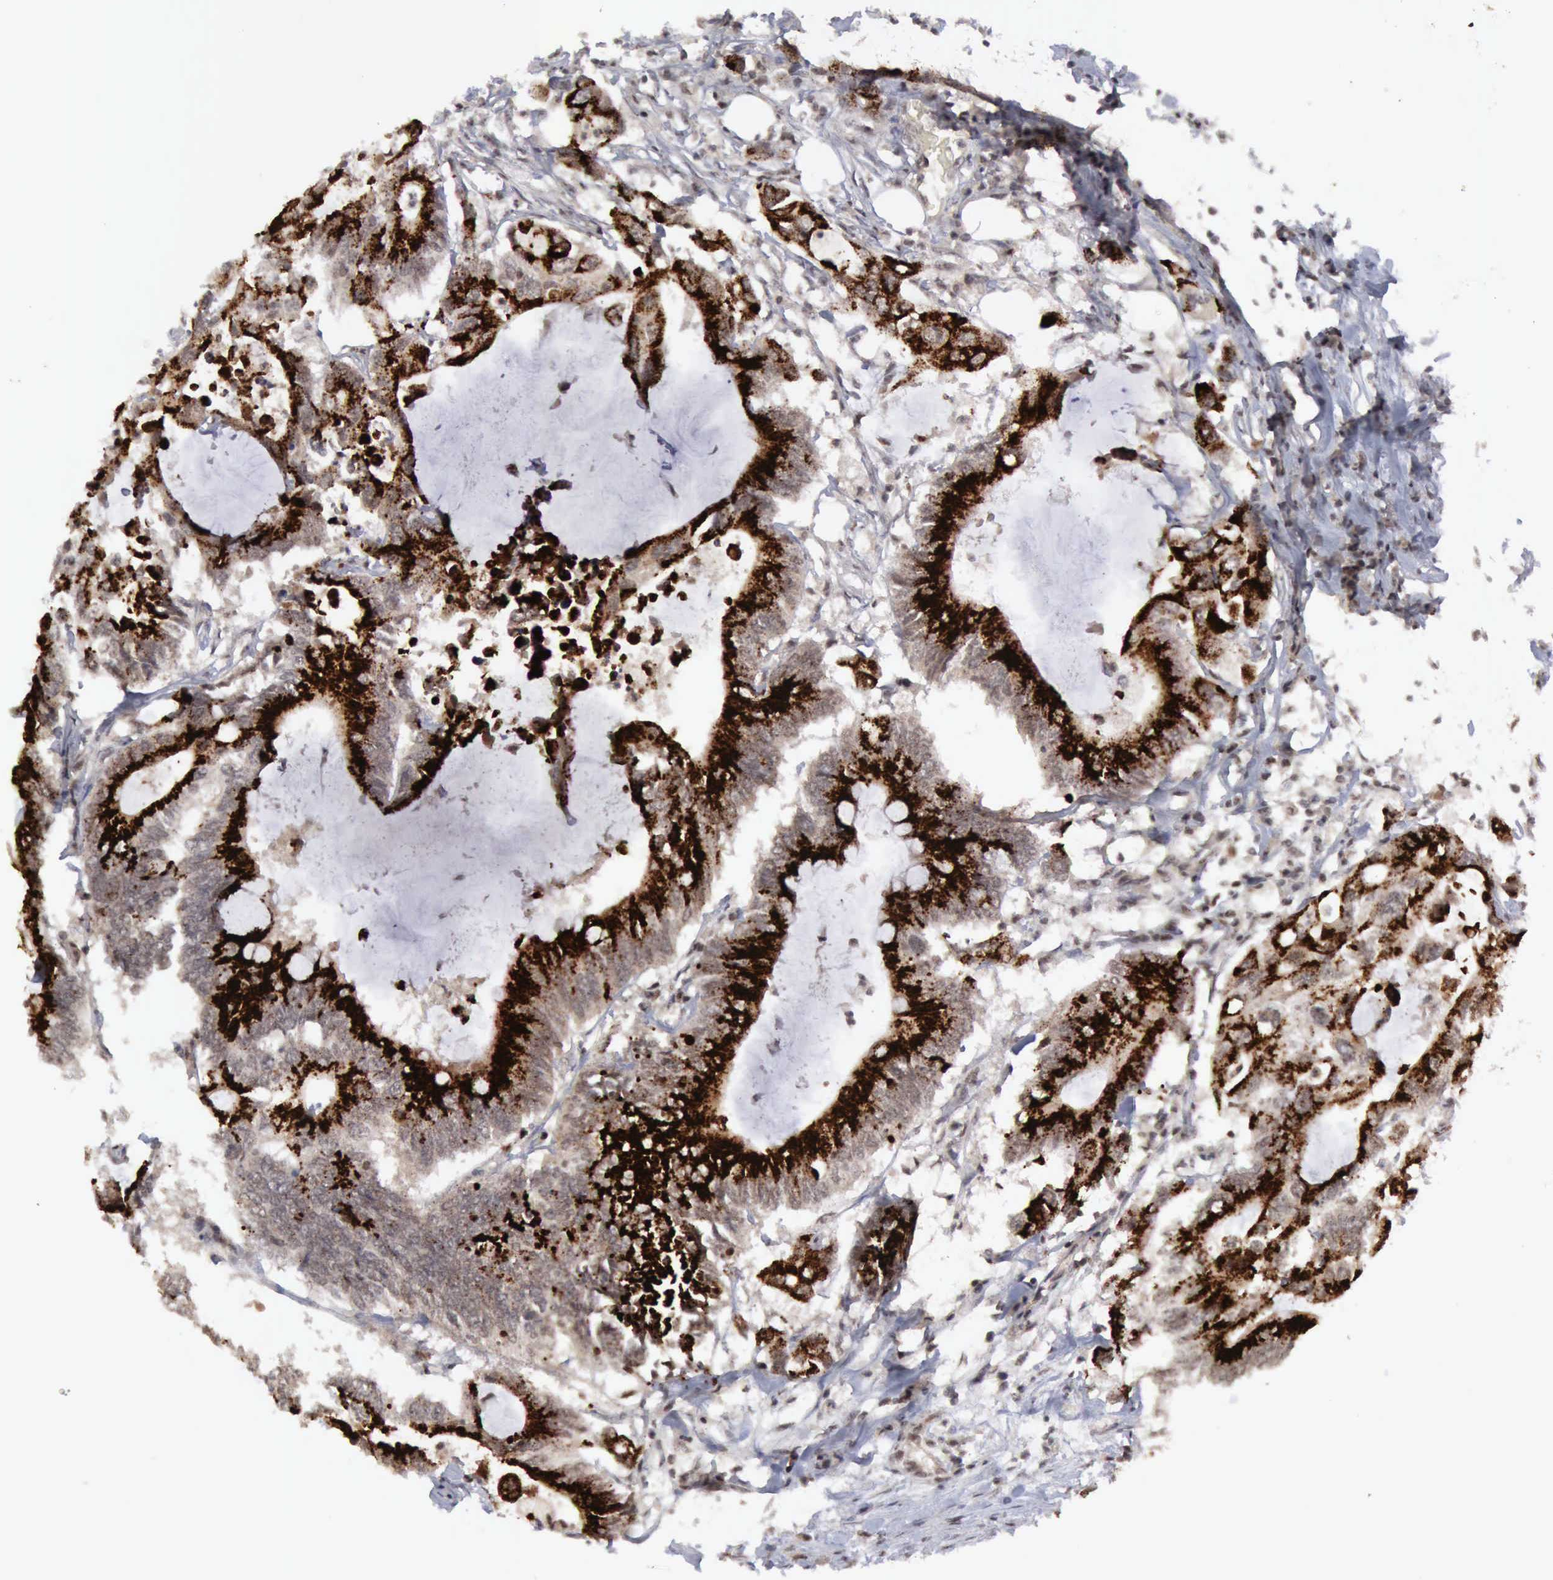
{"staining": {"intensity": "strong", "quantity": ">75%", "location": "cytoplasmic/membranous"}, "tissue": "colorectal cancer", "cell_type": "Tumor cells", "image_type": "cancer", "snomed": [{"axis": "morphology", "description": "Adenocarcinoma, NOS"}, {"axis": "topography", "description": "Colon"}], "caption": "Protein expression analysis of colorectal cancer (adenocarcinoma) exhibits strong cytoplasmic/membranous expression in approximately >75% of tumor cells. (Brightfield microscopy of DAB IHC at high magnification).", "gene": "CDKN2A", "patient": {"sex": "male", "age": 71}}